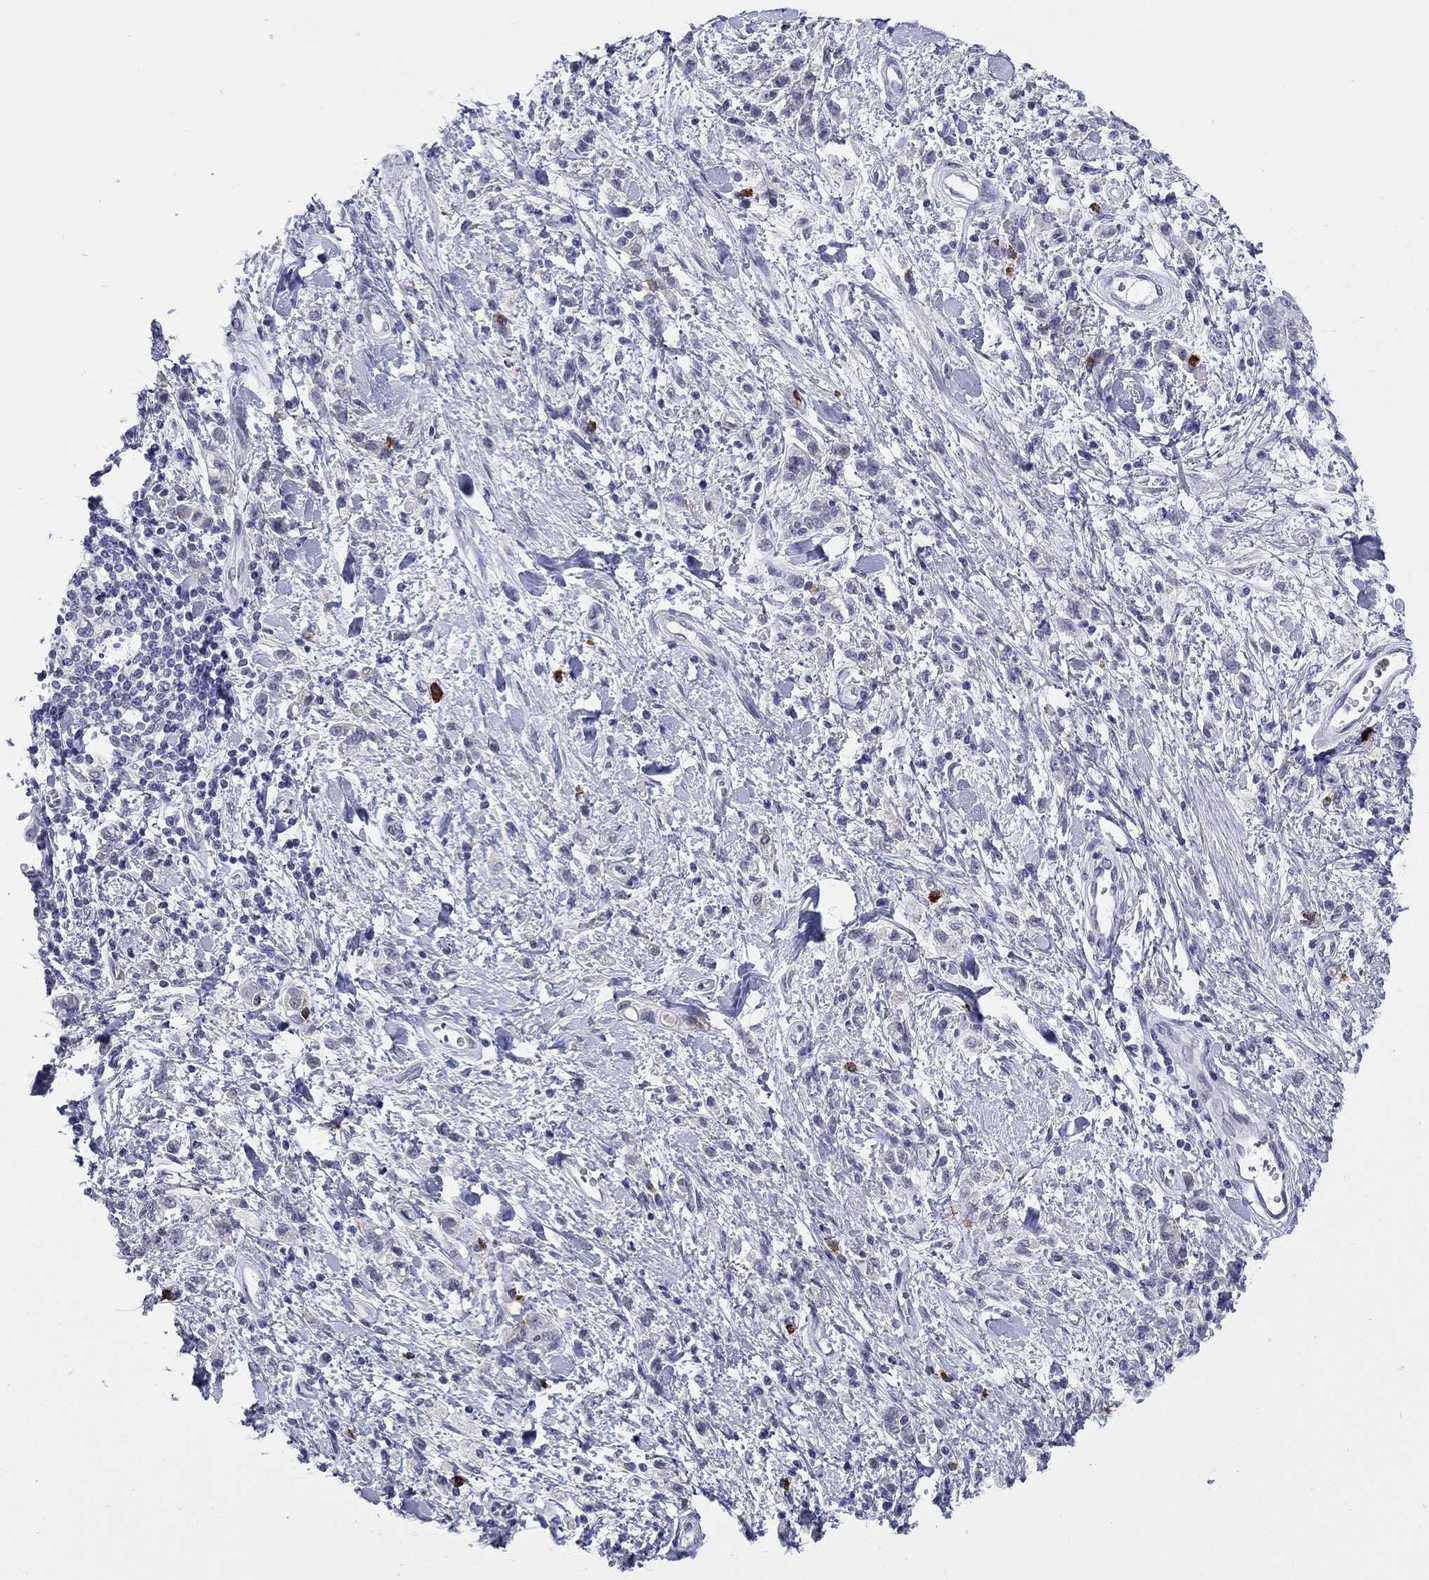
{"staining": {"intensity": "negative", "quantity": "none", "location": "none"}, "tissue": "stomach cancer", "cell_type": "Tumor cells", "image_type": "cancer", "snomed": [{"axis": "morphology", "description": "Adenocarcinoma, NOS"}, {"axis": "topography", "description": "Stomach"}], "caption": "IHC of stomach cancer displays no expression in tumor cells.", "gene": "ECEL1", "patient": {"sex": "male", "age": 77}}